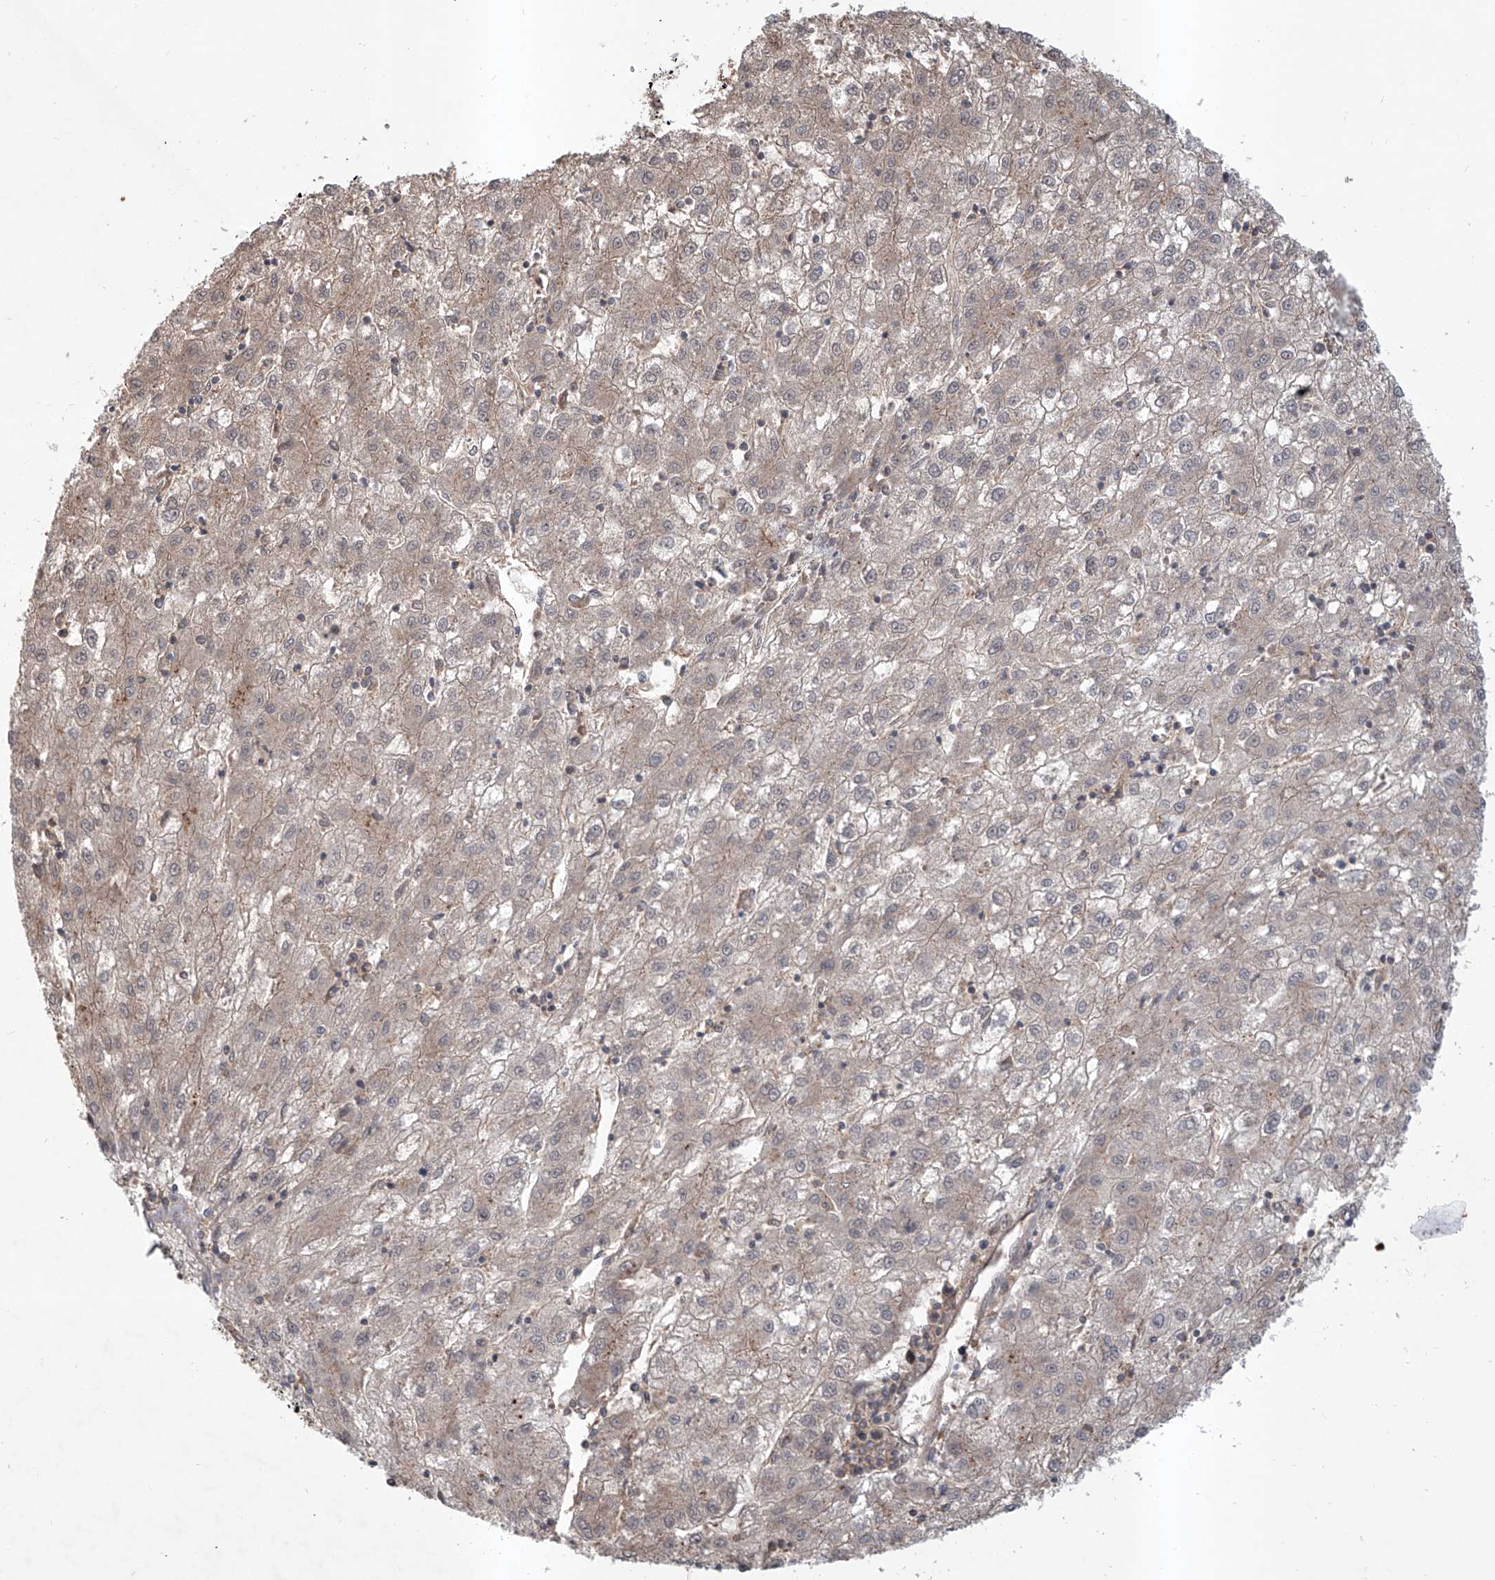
{"staining": {"intensity": "weak", "quantity": "<25%", "location": "cytoplasmic/membranous"}, "tissue": "liver cancer", "cell_type": "Tumor cells", "image_type": "cancer", "snomed": [{"axis": "morphology", "description": "Carcinoma, Hepatocellular, NOS"}, {"axis": "topography", "description": "Liver"}], "caption": "Immunohistochemical staining of human liver hepatocellular carcinoma demonstrates no significant staining in tumor cells.", "gene": "HOXC8", "patient": {"sex": "male", "age": 72}}